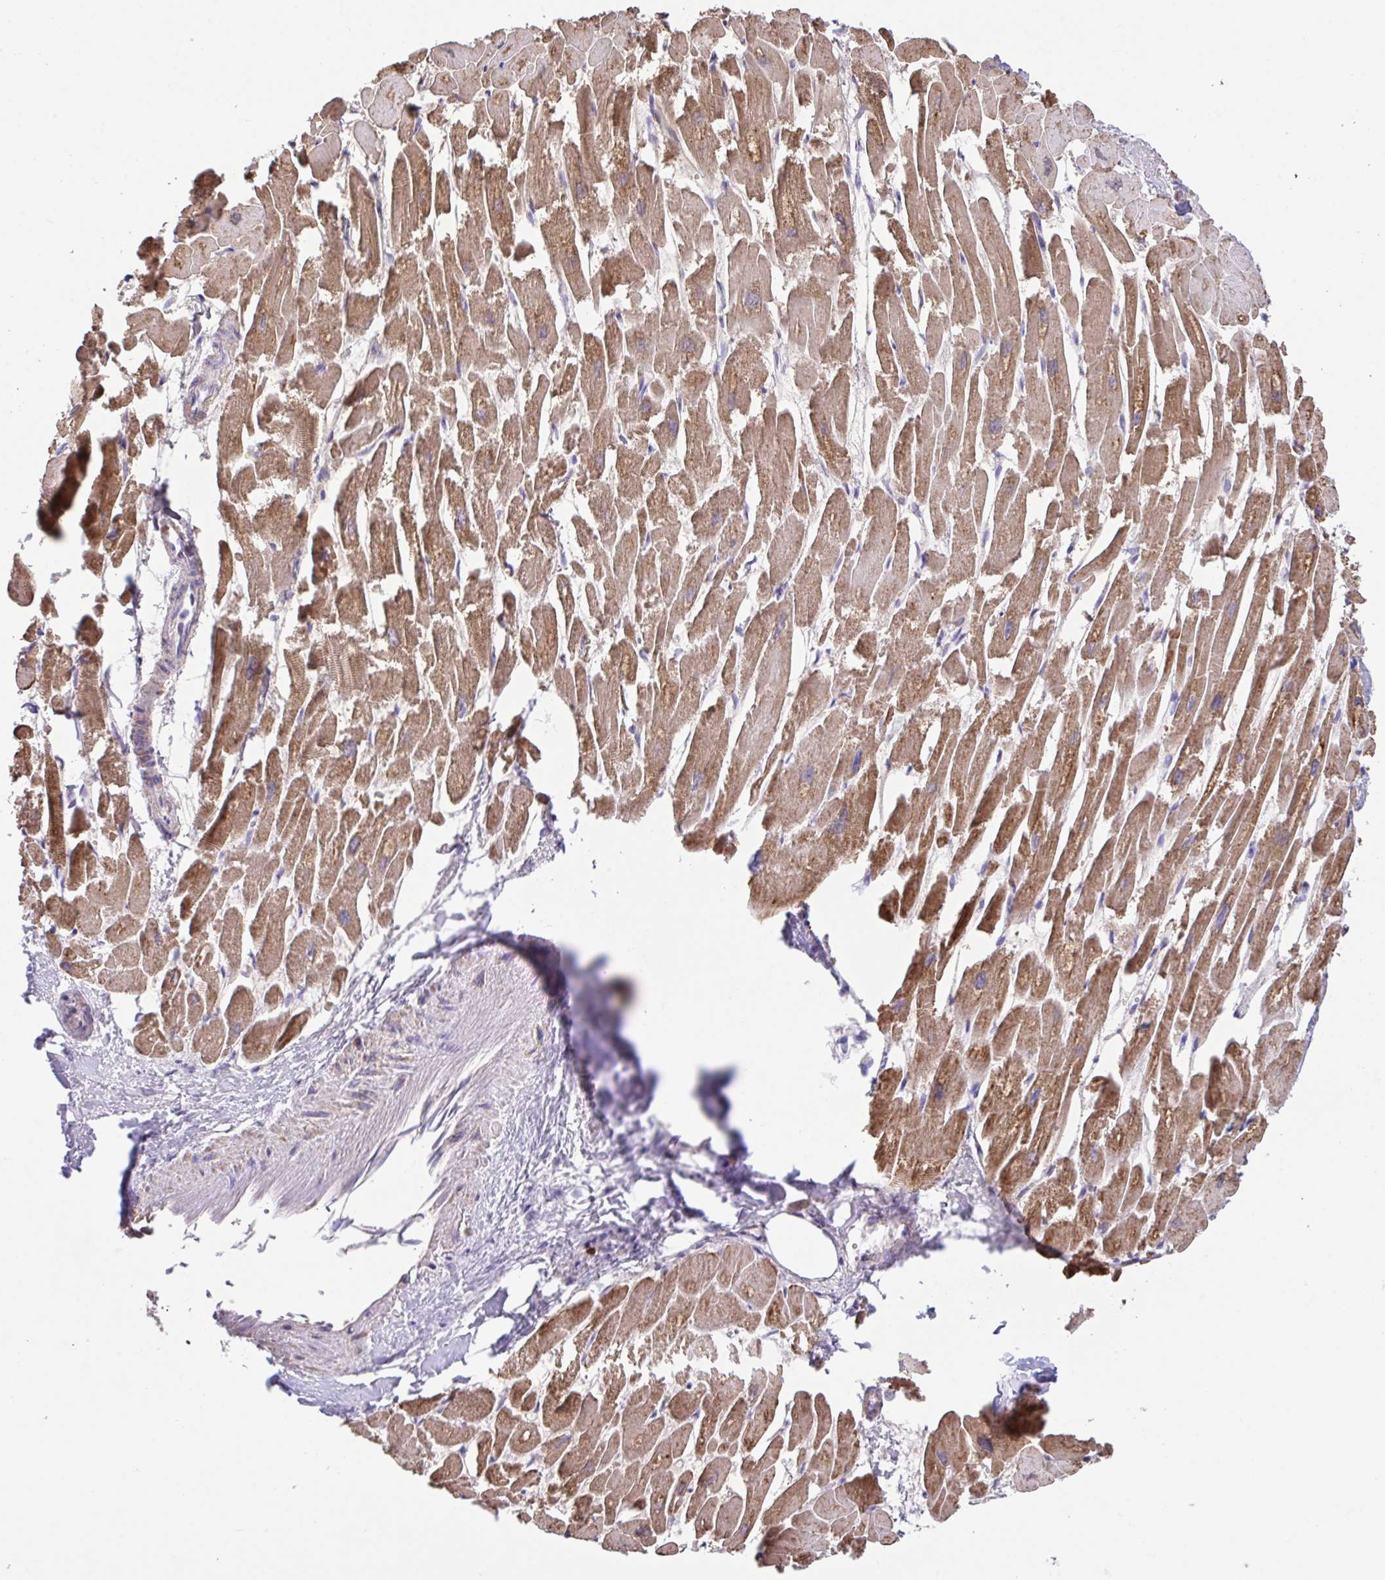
{"staining": {"intensity": "moderate", "quantity": ">75%", "location": "cytoplasmic/membranous"}, "tissue": "heart muscle", "cell_type": "Cardiomyocytes", "image_type": "normal", "snomed": [{"axis": "morphology", "description": "Normal tissue, NOS"}, {"axis": "topography", "description": "Heart"}], "caption": "Immunohistochemical staining of benign human heart muscle reveals medium levels of moderate cytoplasmic/membranous staining in approximately >75% of cardiomyocytes.", "gene": "PCMTD2", "patient": {"sex": "male", "age": 54}}